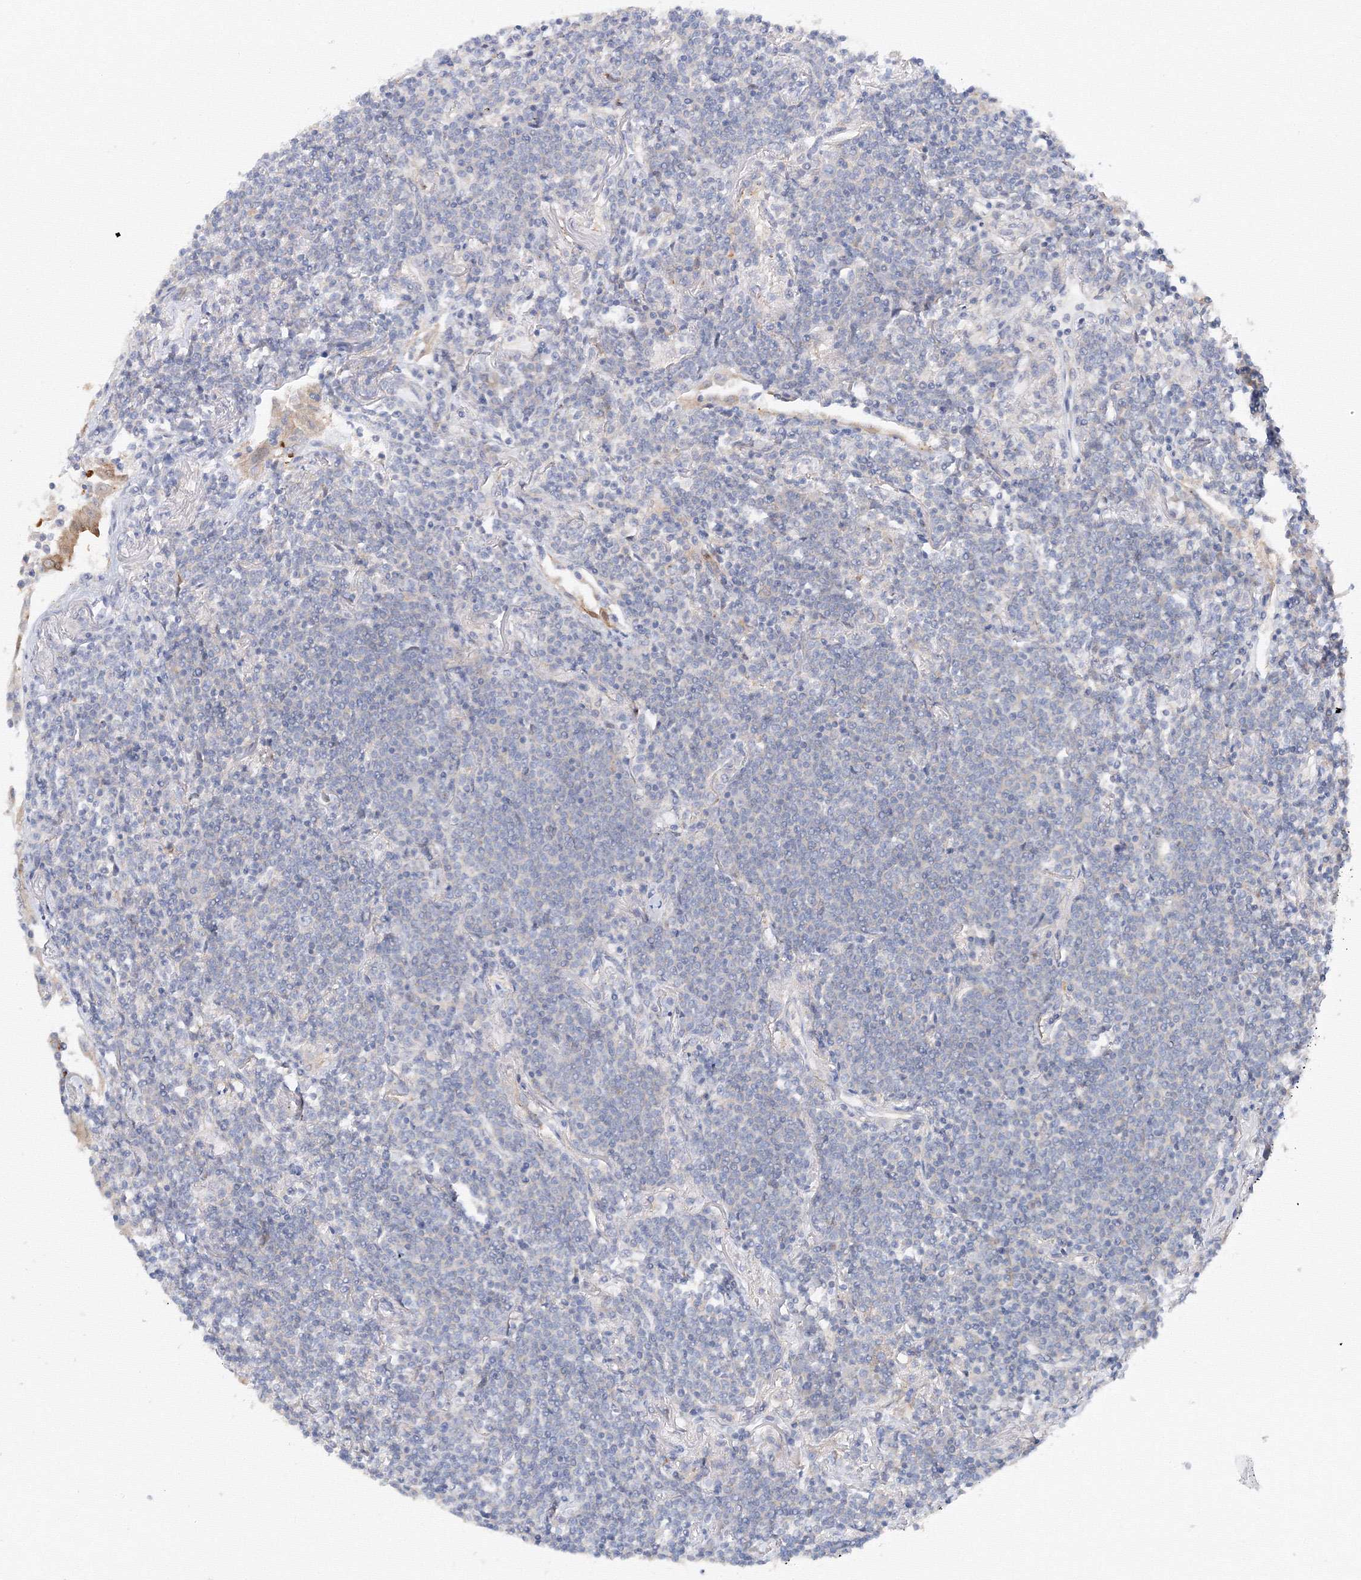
{"staining": {"intensity": "negative", "quantity": "none", "location": "none"}, "tissue": "lymphoma", "cell_type": "Tumor cells", "image_type": "cancer", "snomed": [{"axis": "morphology", "description": "Malignant lymphoma, non-Hodgkin's type, Low grade"}, {"axis": "topography", "description": "Lung"}], "caption": "Immunohistochemistry (IHC) image of lymphoma stained for a protein (brown), which shows no staining in tumor cells.", "gene": "DIS3L2", "patient": {"sex": "female", "age": 71}}